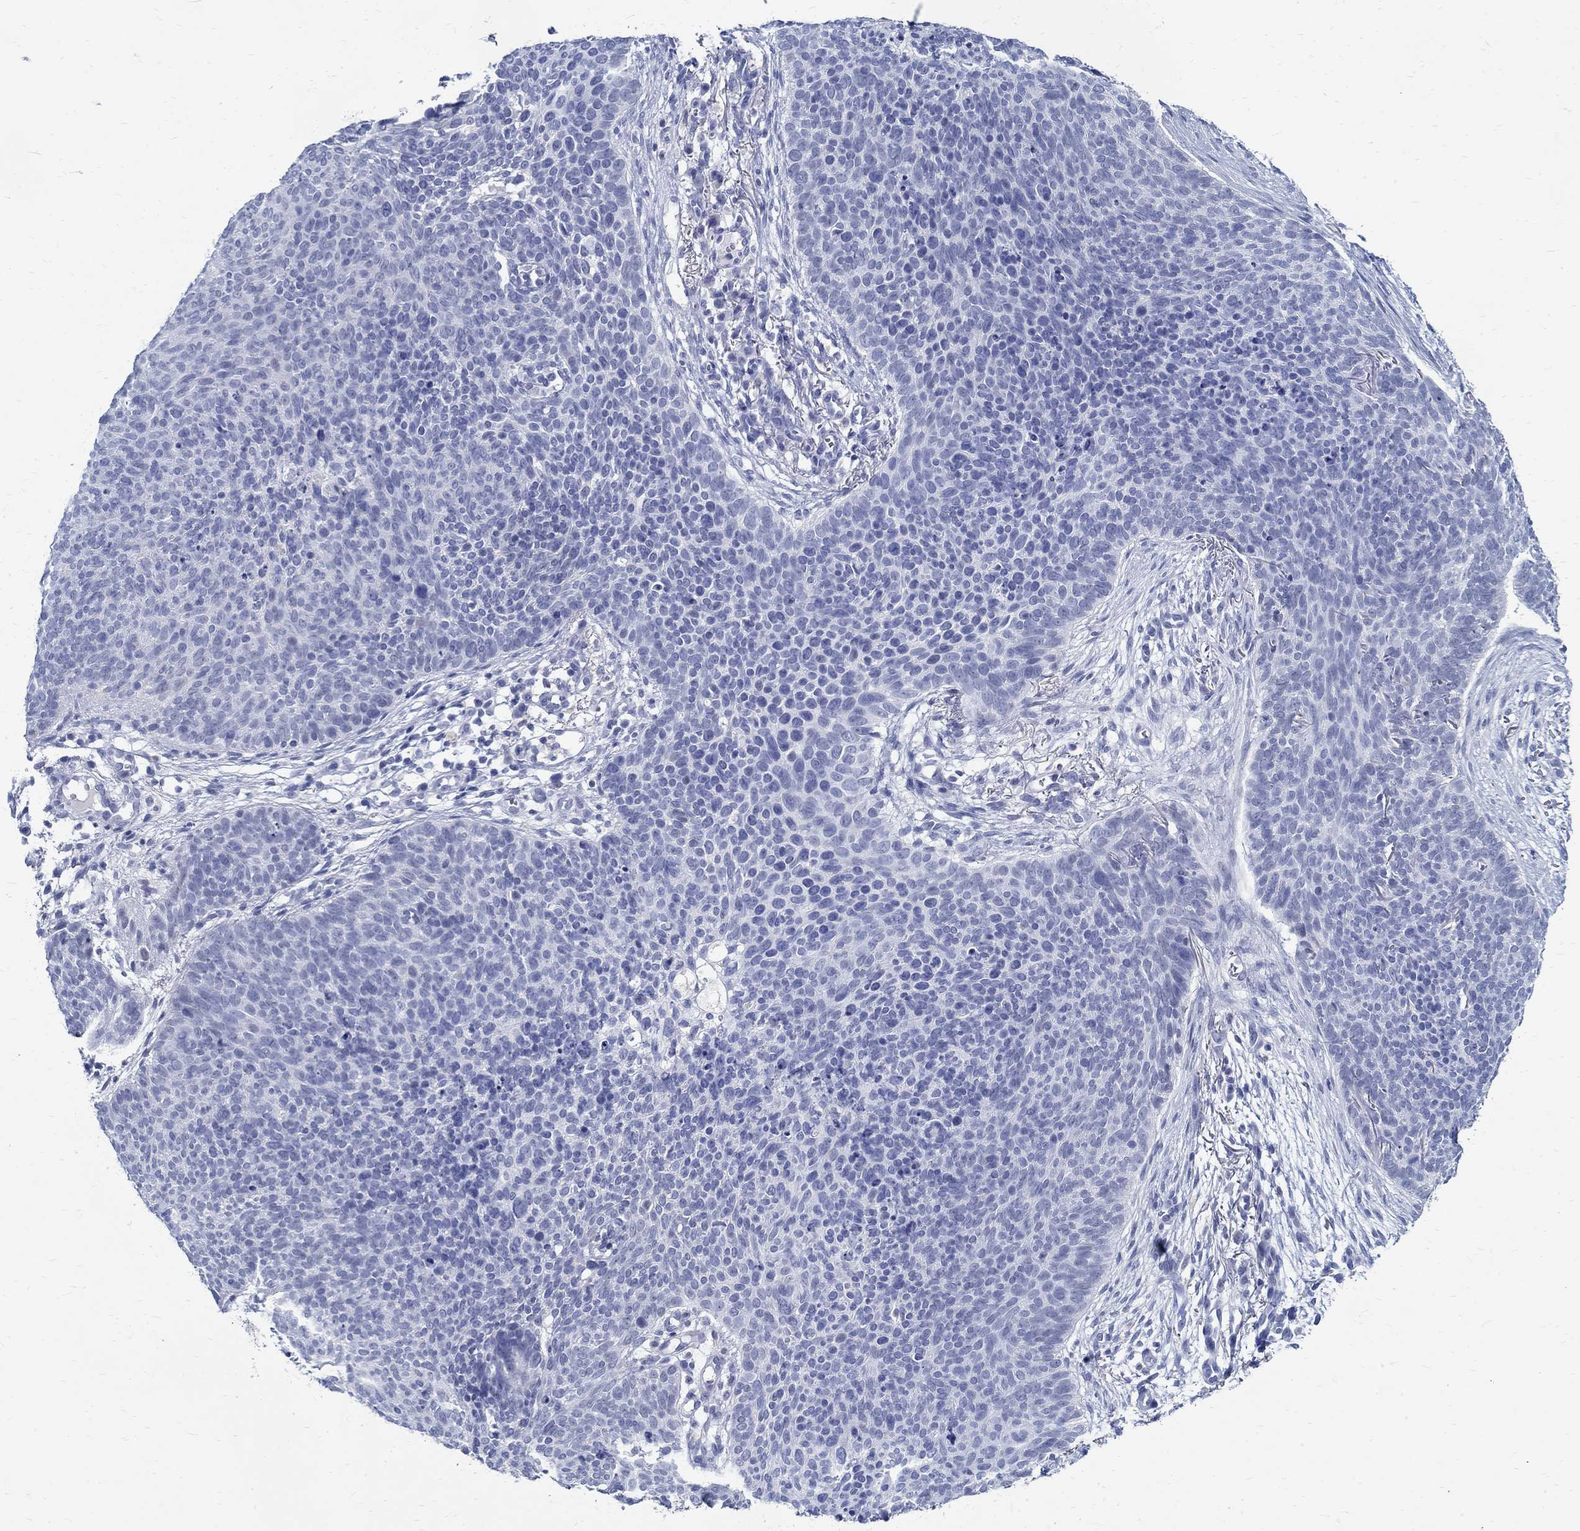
{"staining": {"intensity": "negative", "quantity": "none", "location": "none"}, "tissue": "skin cancer", "cell_type": "Tumor cells", "image_type": "cancer", "snomed": [{"axis": "morphology", "description": "Basal cell carcinoma"}, {"axis": "topography", "description": "Skin"}], "caption": "High power microscopy micrograph of an immunohistochemistry micrograph of skin cancer, revealing no significant expression in tumor cells.", "gene": "BSPRY", "patient": {"sex": "male", "age": 64}}